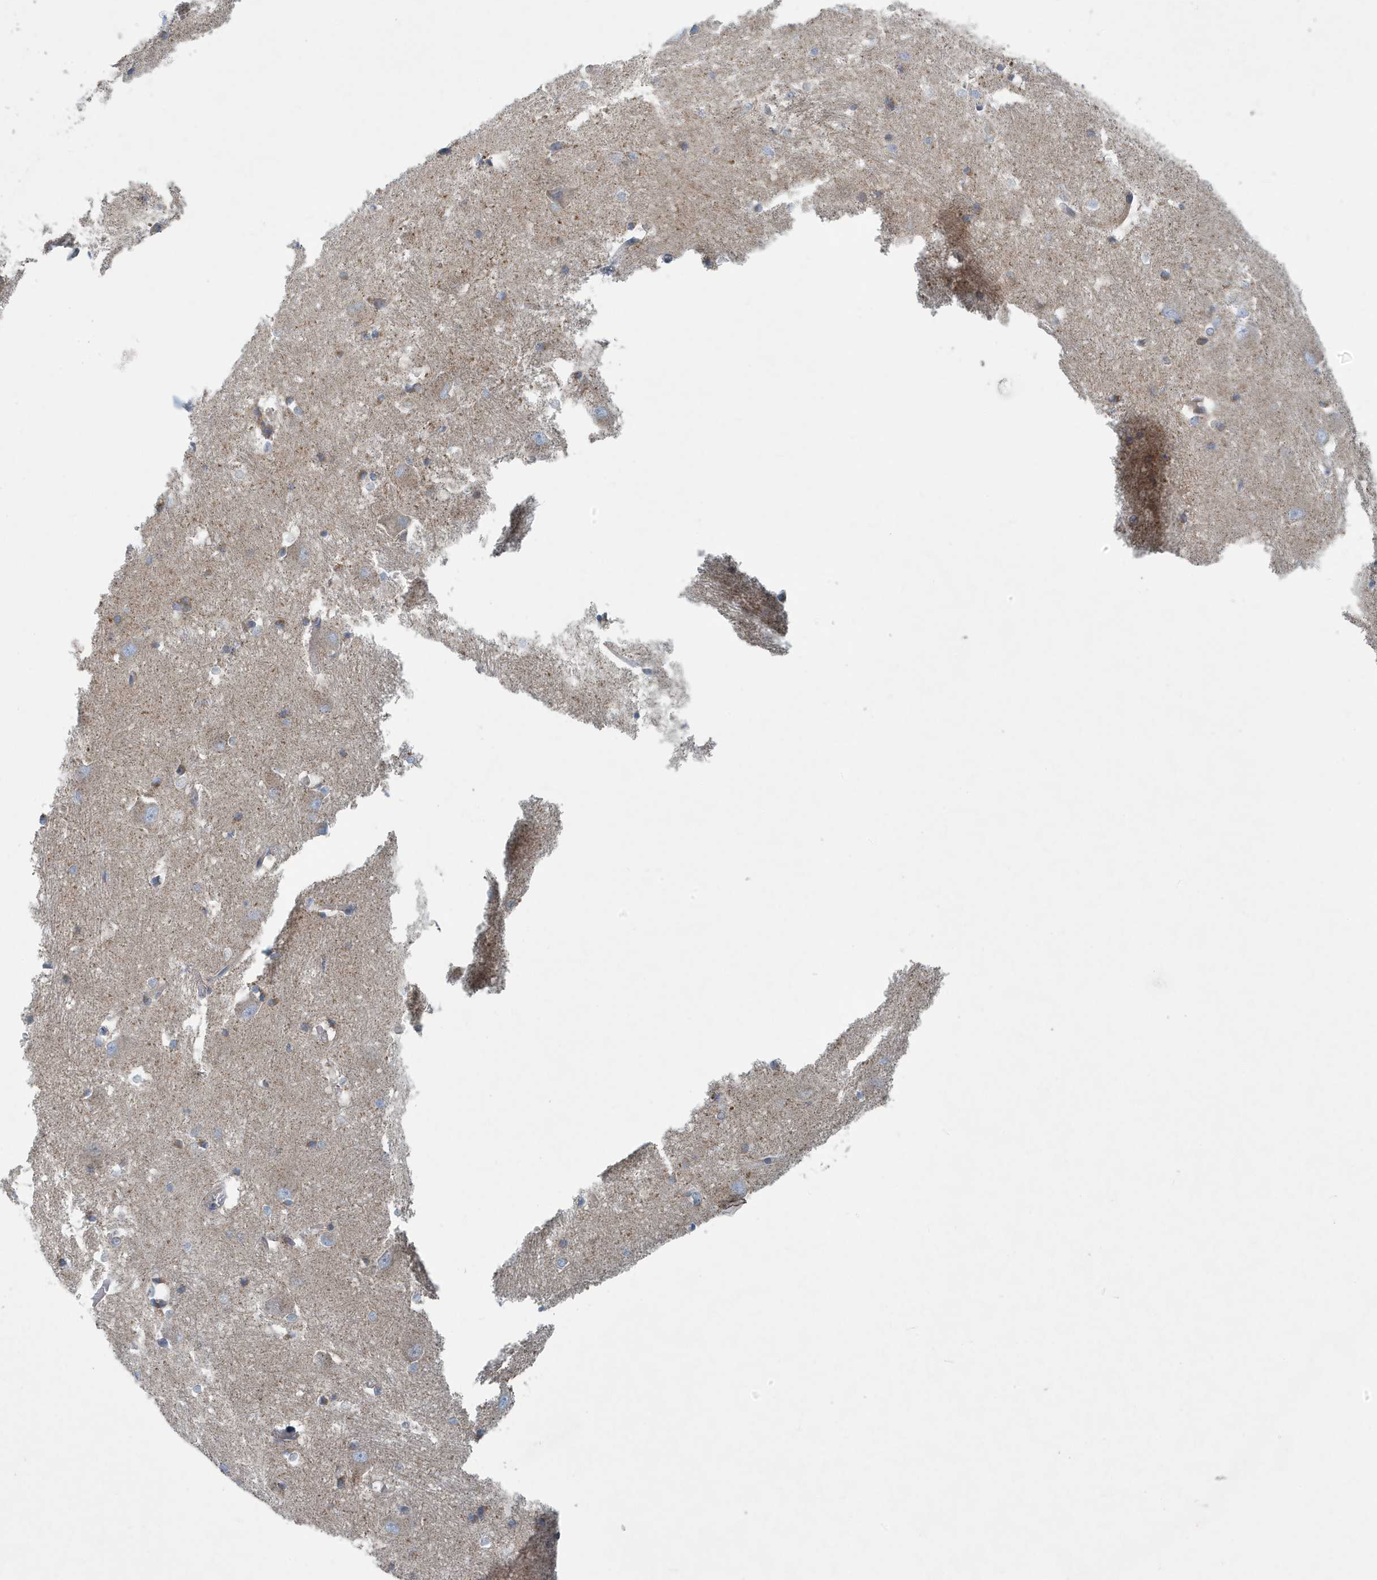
{"staining": {"intensity": "weak", "quantity": "<25%", "location": "cytoplasmic/membranous"}, "tissue": "caudate", "cell_type": "Glial cells", "image_type": "normal", "snomed": [{"axis": "morphology", "description": "Normal tissue, NOS"}, {"axis": "topography", "description": "Lateral ventricle wall"}], "caption": "IHC histopathology image of unremarkable caudate stained for a protein (brown), which reveals no expression in glial cells. The staining is performed using DAB brown chromogen with nuclei counter-stained in using hematoxylin.", "gene": "PPM1M", "patient": {"sex": "male", "age": 37}}